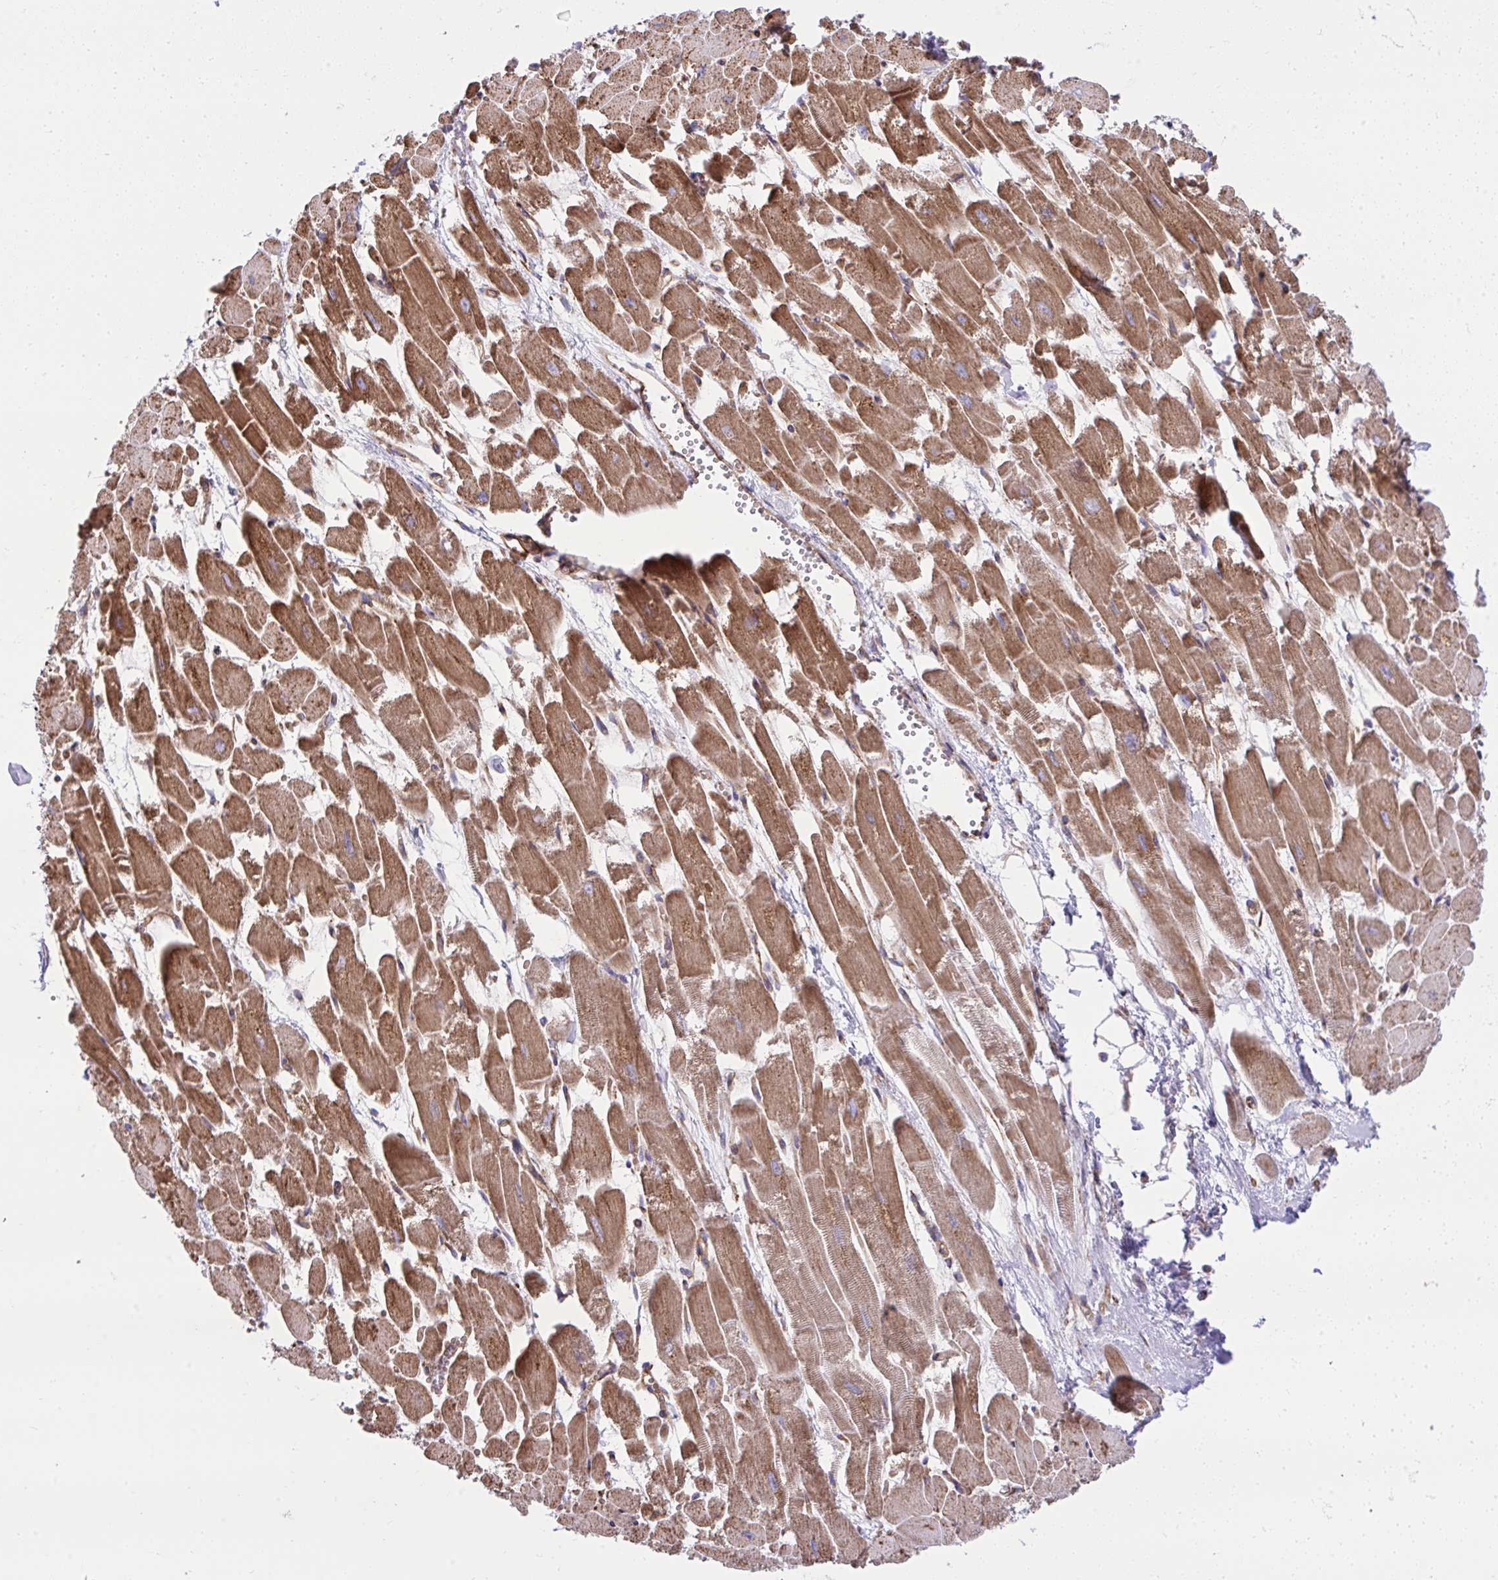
{"staining": {"intensity": "strong", "quantity": ">75%", "location": "cytoplasmic/membranous"}, "tissue": "heart muscle", "cell_type": "Cardiomyocytes", "image_type": "normal", "snomed": [{"axis": "morphology", "description": "Normal tissue, NOS"}, {"axis": "topography", "description": "Heart"}], "caption": "An immunohistochemistry photomicrograph of unremarkable tissue is shown. Protein staining in brown highlights strong cytoplasmic/membranous positivity in heart muscle within cardiomyocytes. (DAB (3,3'-diaminobenzidine) IHC with brightfield microscopy, high magnification).", "gene": "NMNAT3", "patient": {"sex": "female", "age": 52}}